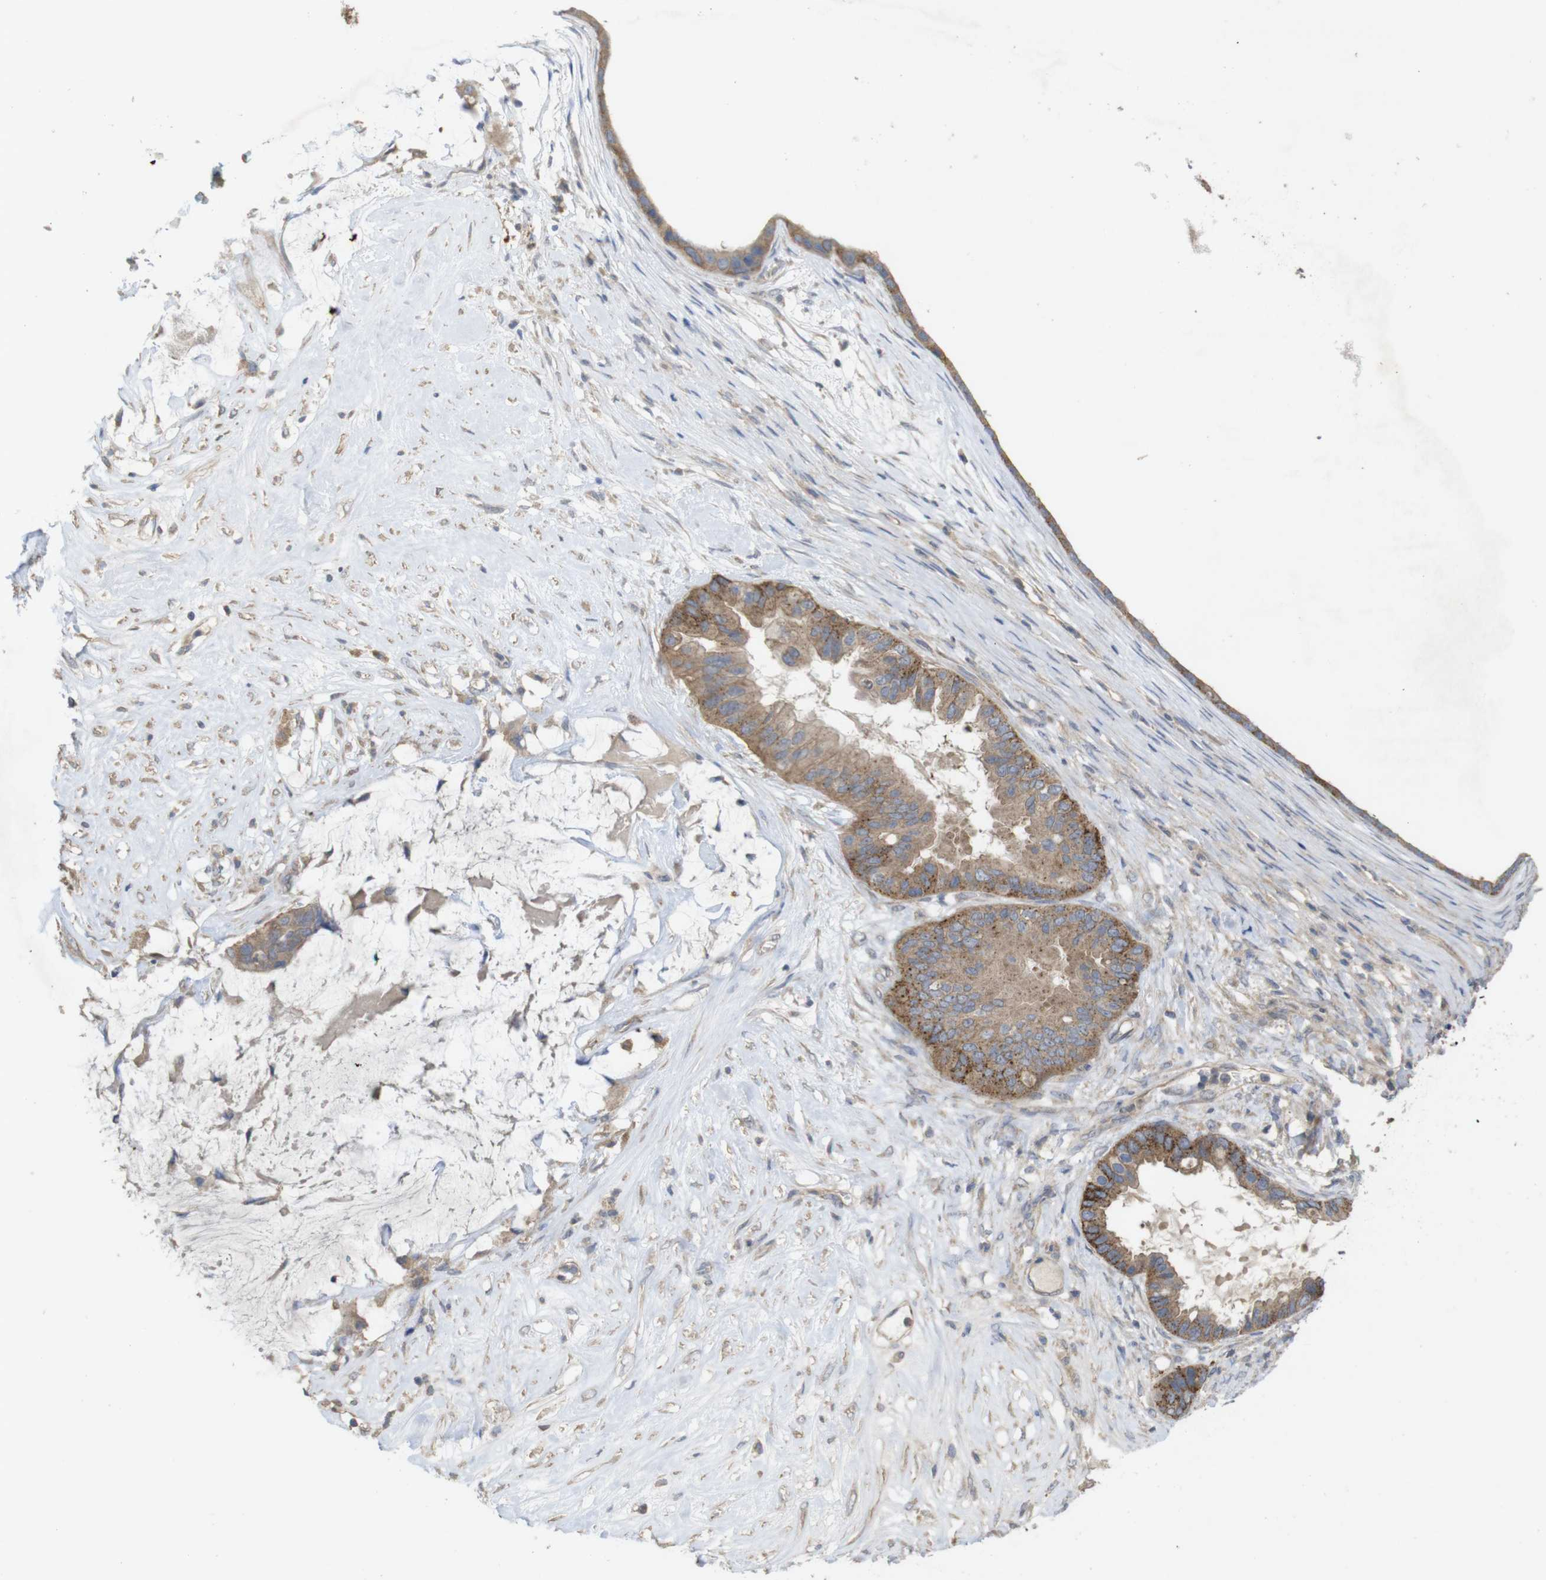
{"staining": {"intensity": "moderate", "quantity": ">75%", "location": "cytoplasmic/membranous"}, "tissue": "ovarian cancer", "cell_type": "Tumor cells", "image_type": "cancer", "snomed": [{"axis": "morphology", "description": "Cystadenocarcinoma, mucinous, NOS"}, {"axis": "topography", "description": "Ovary"}], "caption": "The micrograph exhibits a brown stain indicating the presence of a protein in the cytoplasmic/membranous of tumor cells in mucinous cystadenocarcinoma (ovarian). (DAB (3,3'-diaminobenzidine) IHC with brightfield microscopy, high magnification).", "gene": "KCNS3", "patient": {"sex": "female", "age": 80}}